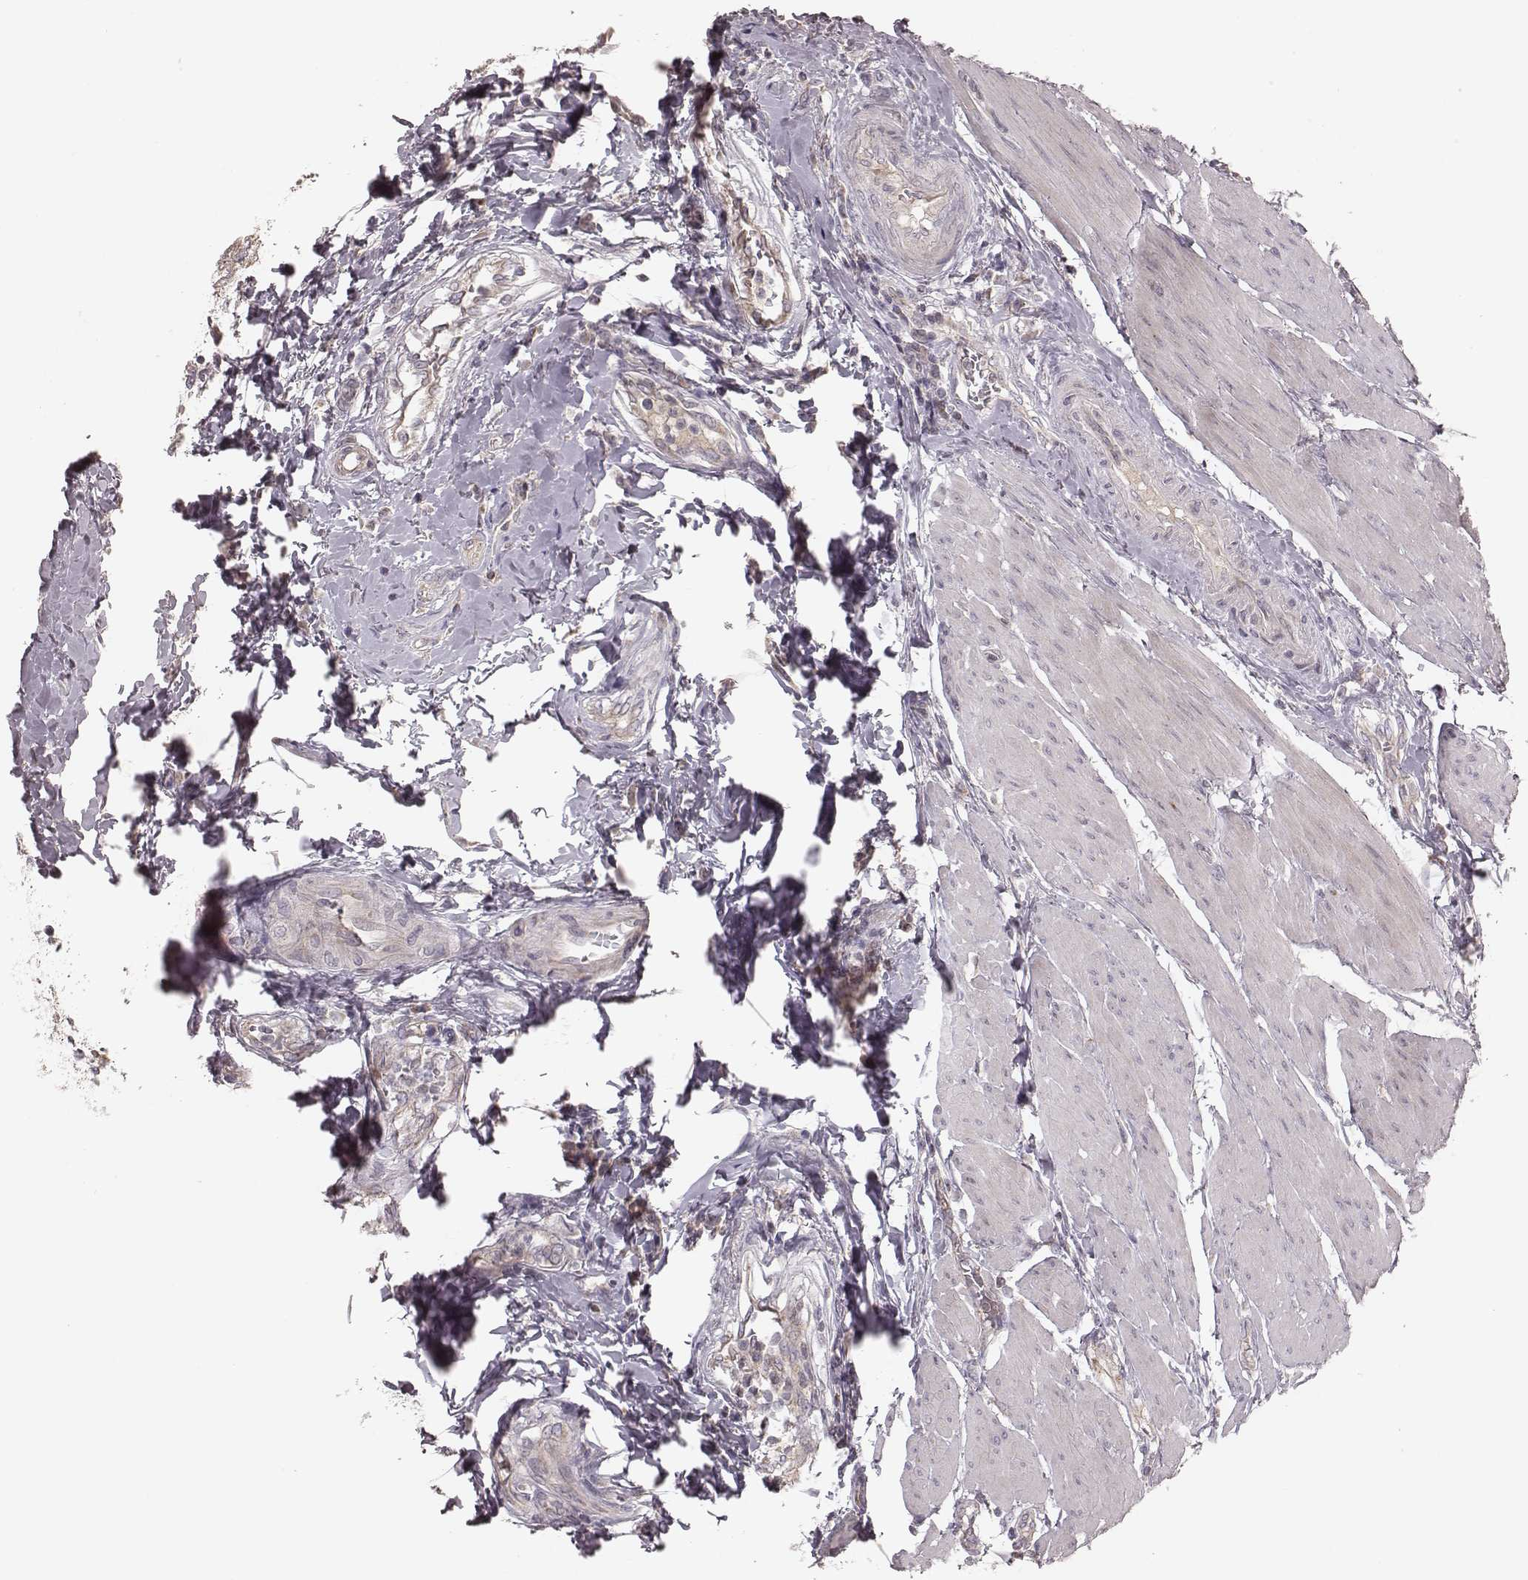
{"staining": {"intensity": "moderate", "quantity": "25%-75%", "location": "cytoplasmic/membranous"}, "tissue": "urothelial cancer", "cell_type": "Tumor cells", "image_type": "cancer", "snomed": [{"axis": "morphology", "description": "Urothelial carcinoma, High grade"}, {"axis": "topography", "description": "Urinary bladder"}], "caption": "Protein positivity by immunohistochemistry (IHC) reveals moderate cytoplasmic/membranous expression in about 25%-75% of tumor cells in urothelial carcinoma (high-grade).", "gene": "MRPS27", "patient": {"sex": "female", "age": 58}}